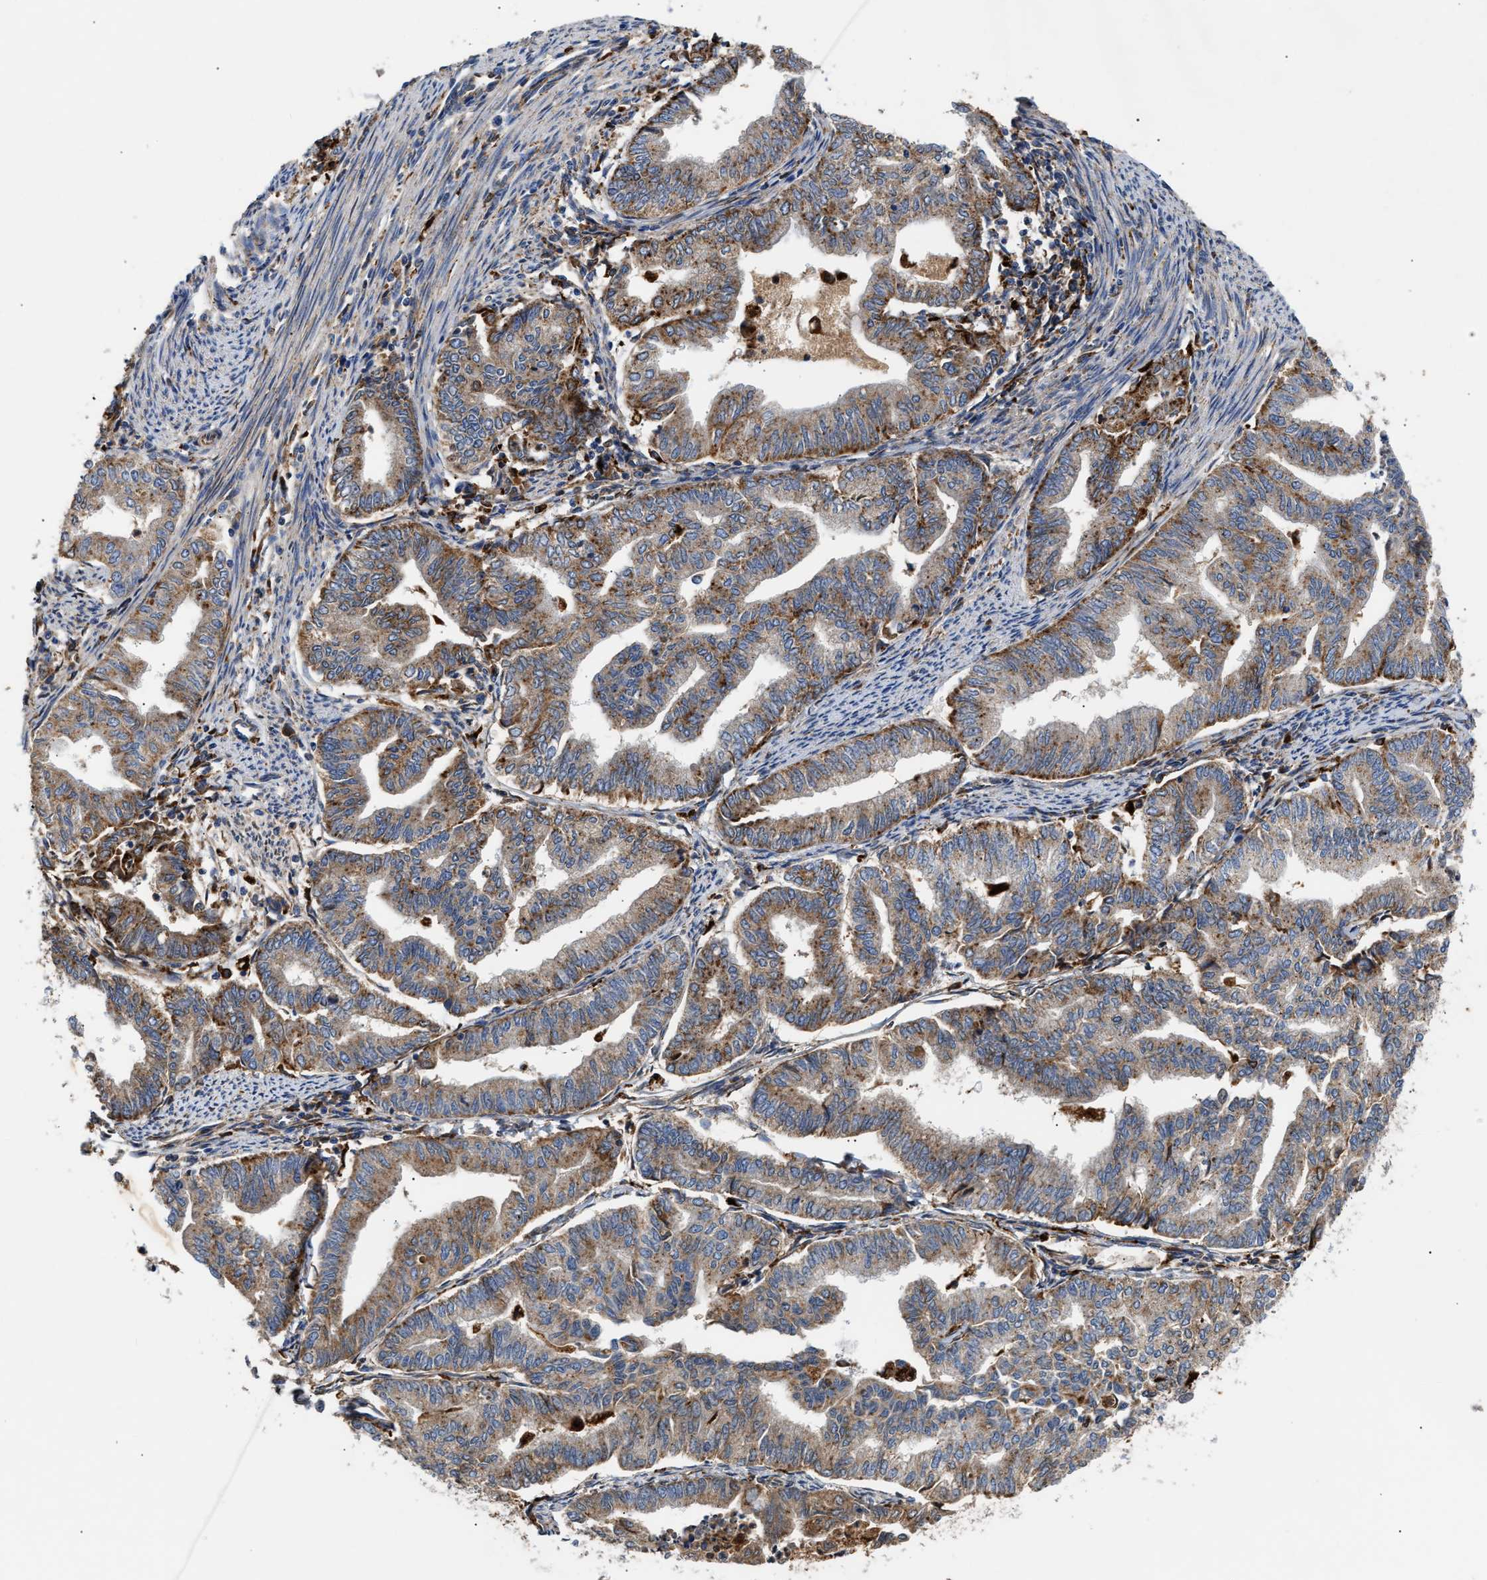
{"staining": {"intensity": "moderate", "quantity": "25%-75%", "location": "cytoplasmic/membranous"}, "tissue": "endometrial cancer", "cell_type": "Tumor cells", "image_type": "cancer", "snomed": [{"axis": "morphology", "description": "Adenocarcinoma, NOS"}, {"axis": "topography", "description": "Endometrium"}], "caption": "DAB (3,3'-diaminobenzidine) immunohistochemical staining of adenocarcinoma (endometrial) shows moderate cytoplasmic/membranous protein positivity in approximately 25%-75% of tumor cells.", "gene": "CCDC146", "patient": {"sex": "female", "age": 79}}